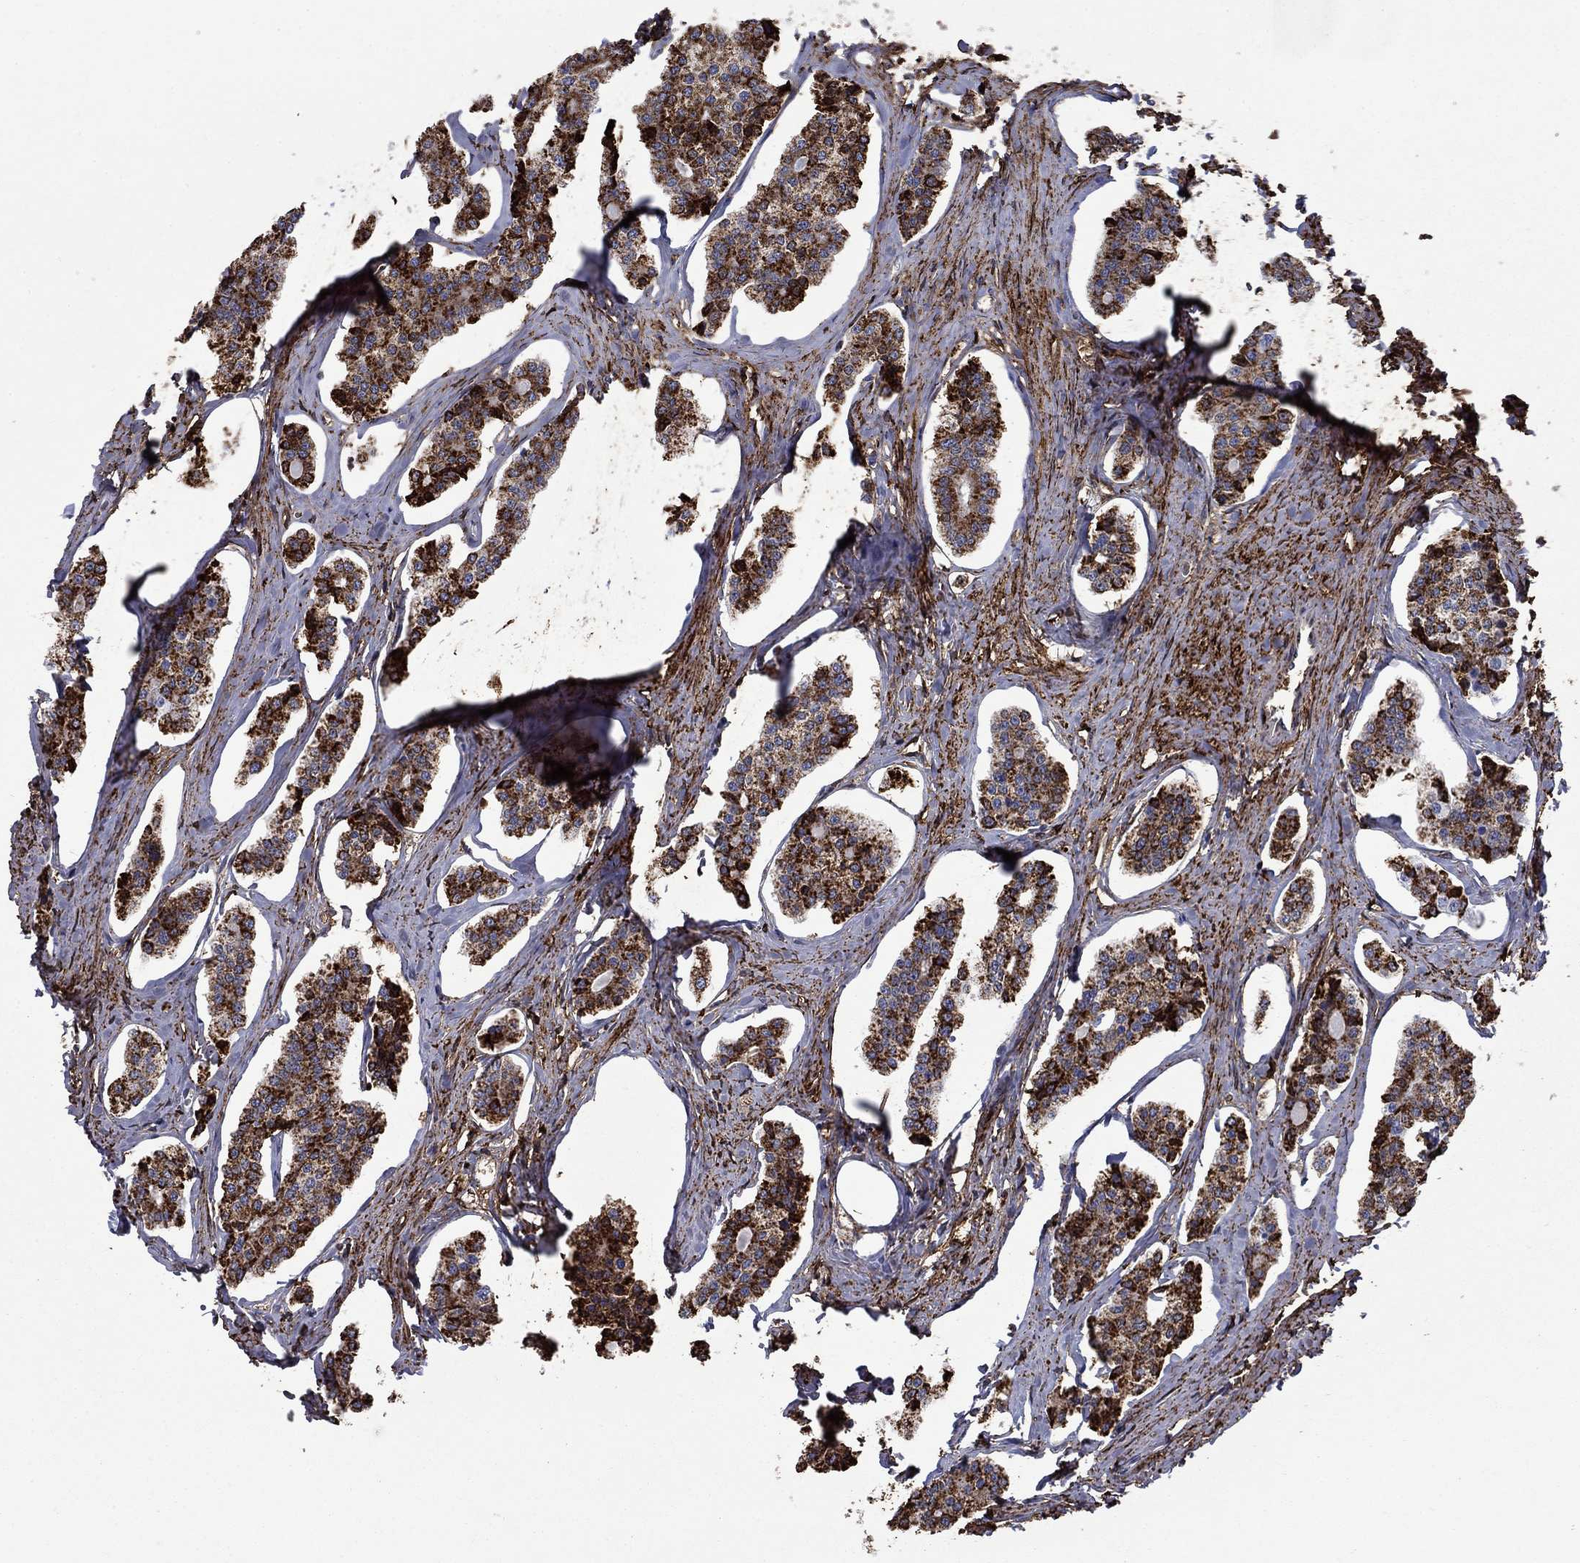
{"staining": {"intensity": "strong", "quantity": ">75%", "location": "cytoplasmic/membranous"}, "tissue": "carcinoid", "cell_type": "Tumor cells", "image_type": "cancer", "snomed": [{"axis": "morphology", "description": "Carcinoid, malignant, NOS"}, {"axis": "topography", "description": "Small intestine"}], "caption": "Strong cytoplasmic/membranous positivity for a protein is identified in about >75% of tumor cells of carcinoid using immunohistochemistry.", "gene": "PLAU", "patient": {"sex": "female", "age": 65}}